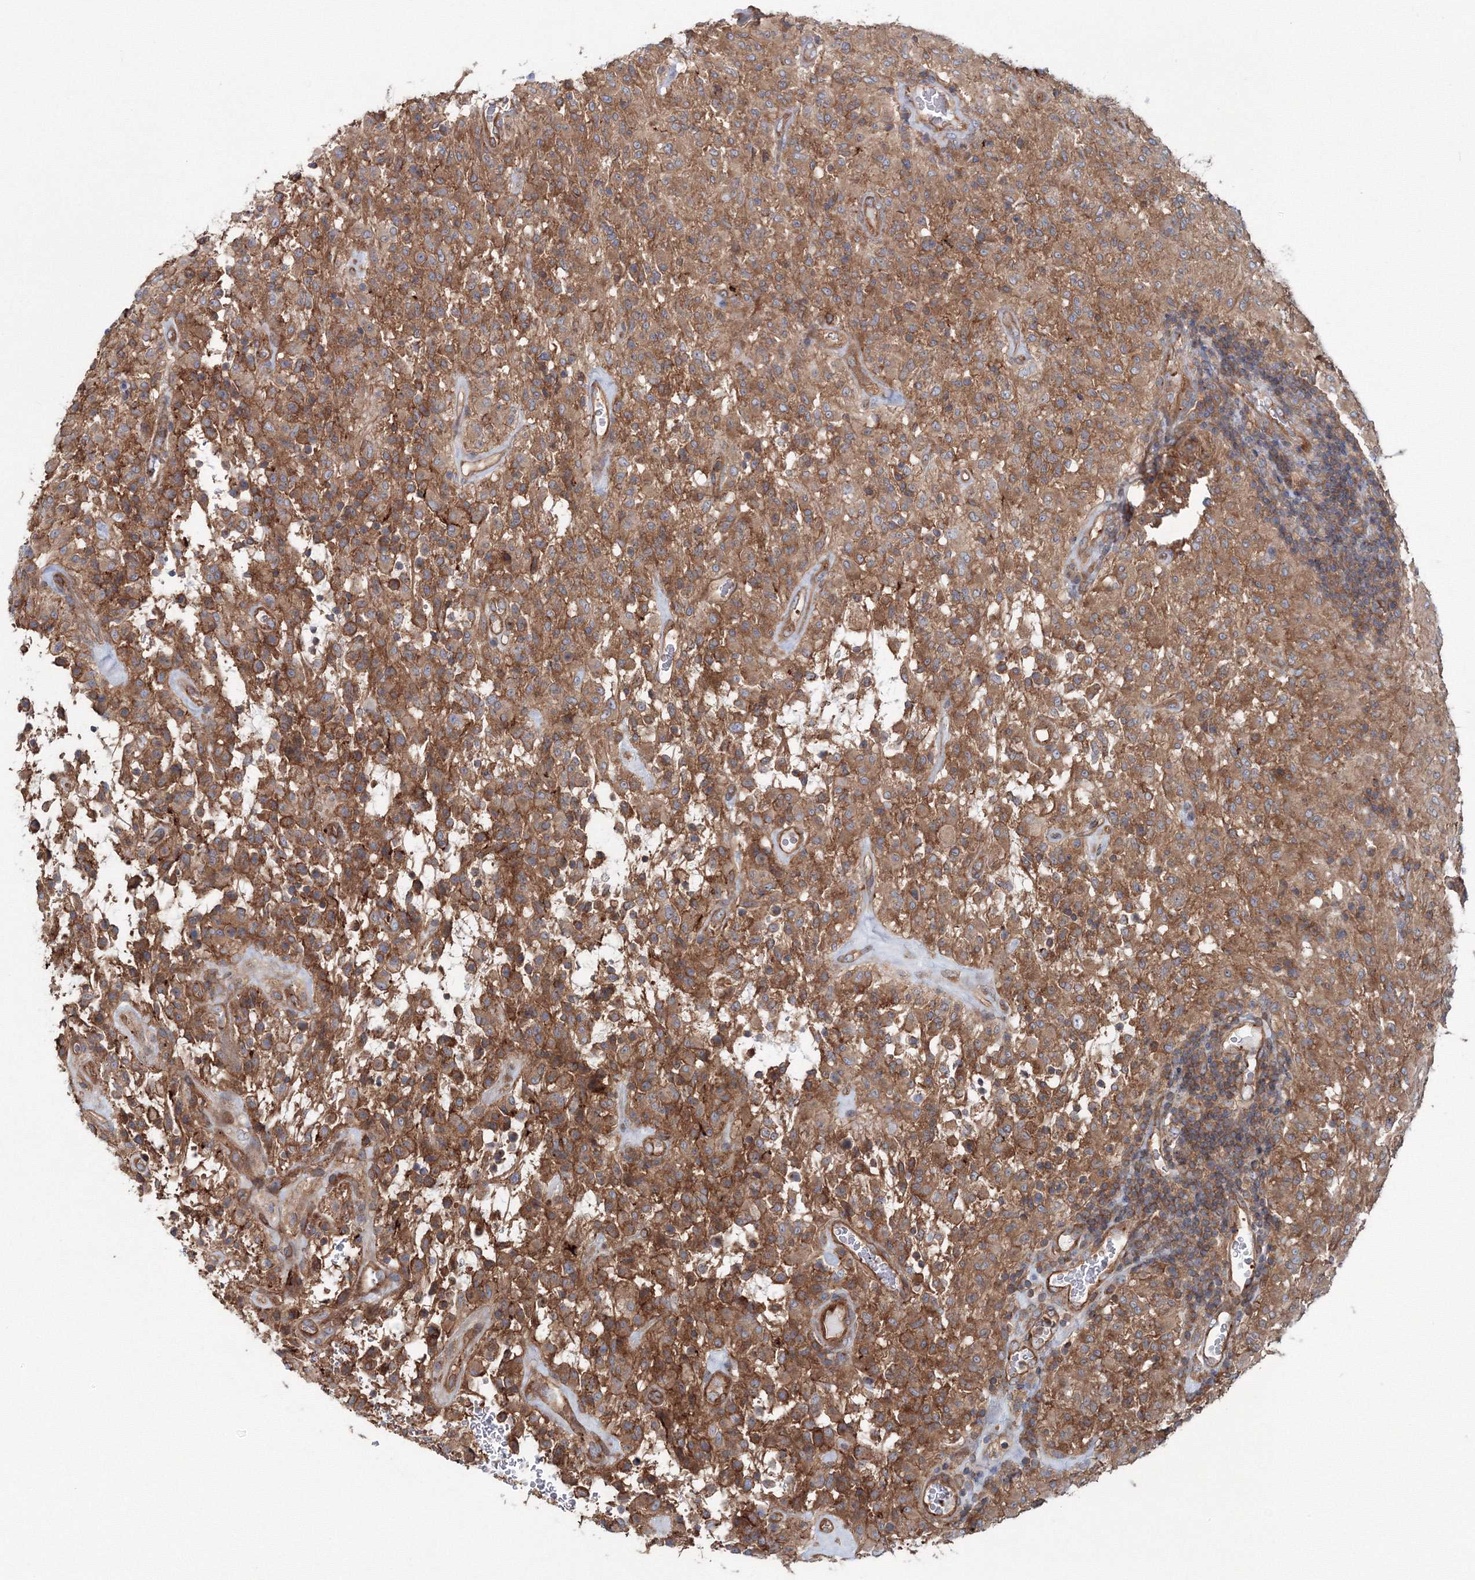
{"staining": {"intensity": "moderate", "quantity": ">75%", "location": "cytoplasmic/membranous"}, "tissue": "glioma", "cell_type": "Tumor cells", "image_type": "cancer", "snomed": [{"axis": "morphology", "description": "Glioma, malignant, High grade"}, {"axis": "topography", "description": "Brain"}], "caption": "High-magnification brightfield microscopy of glioma stained with DAB (brown) and counterstained with hematoxylin (blue). tumor cells exhibit moderate cytoplasmic/membranous positivity is appreciated in approximately>75% of cells.", "gene": "EXOC1", "patient": {"sex": "female", "age": 57}}